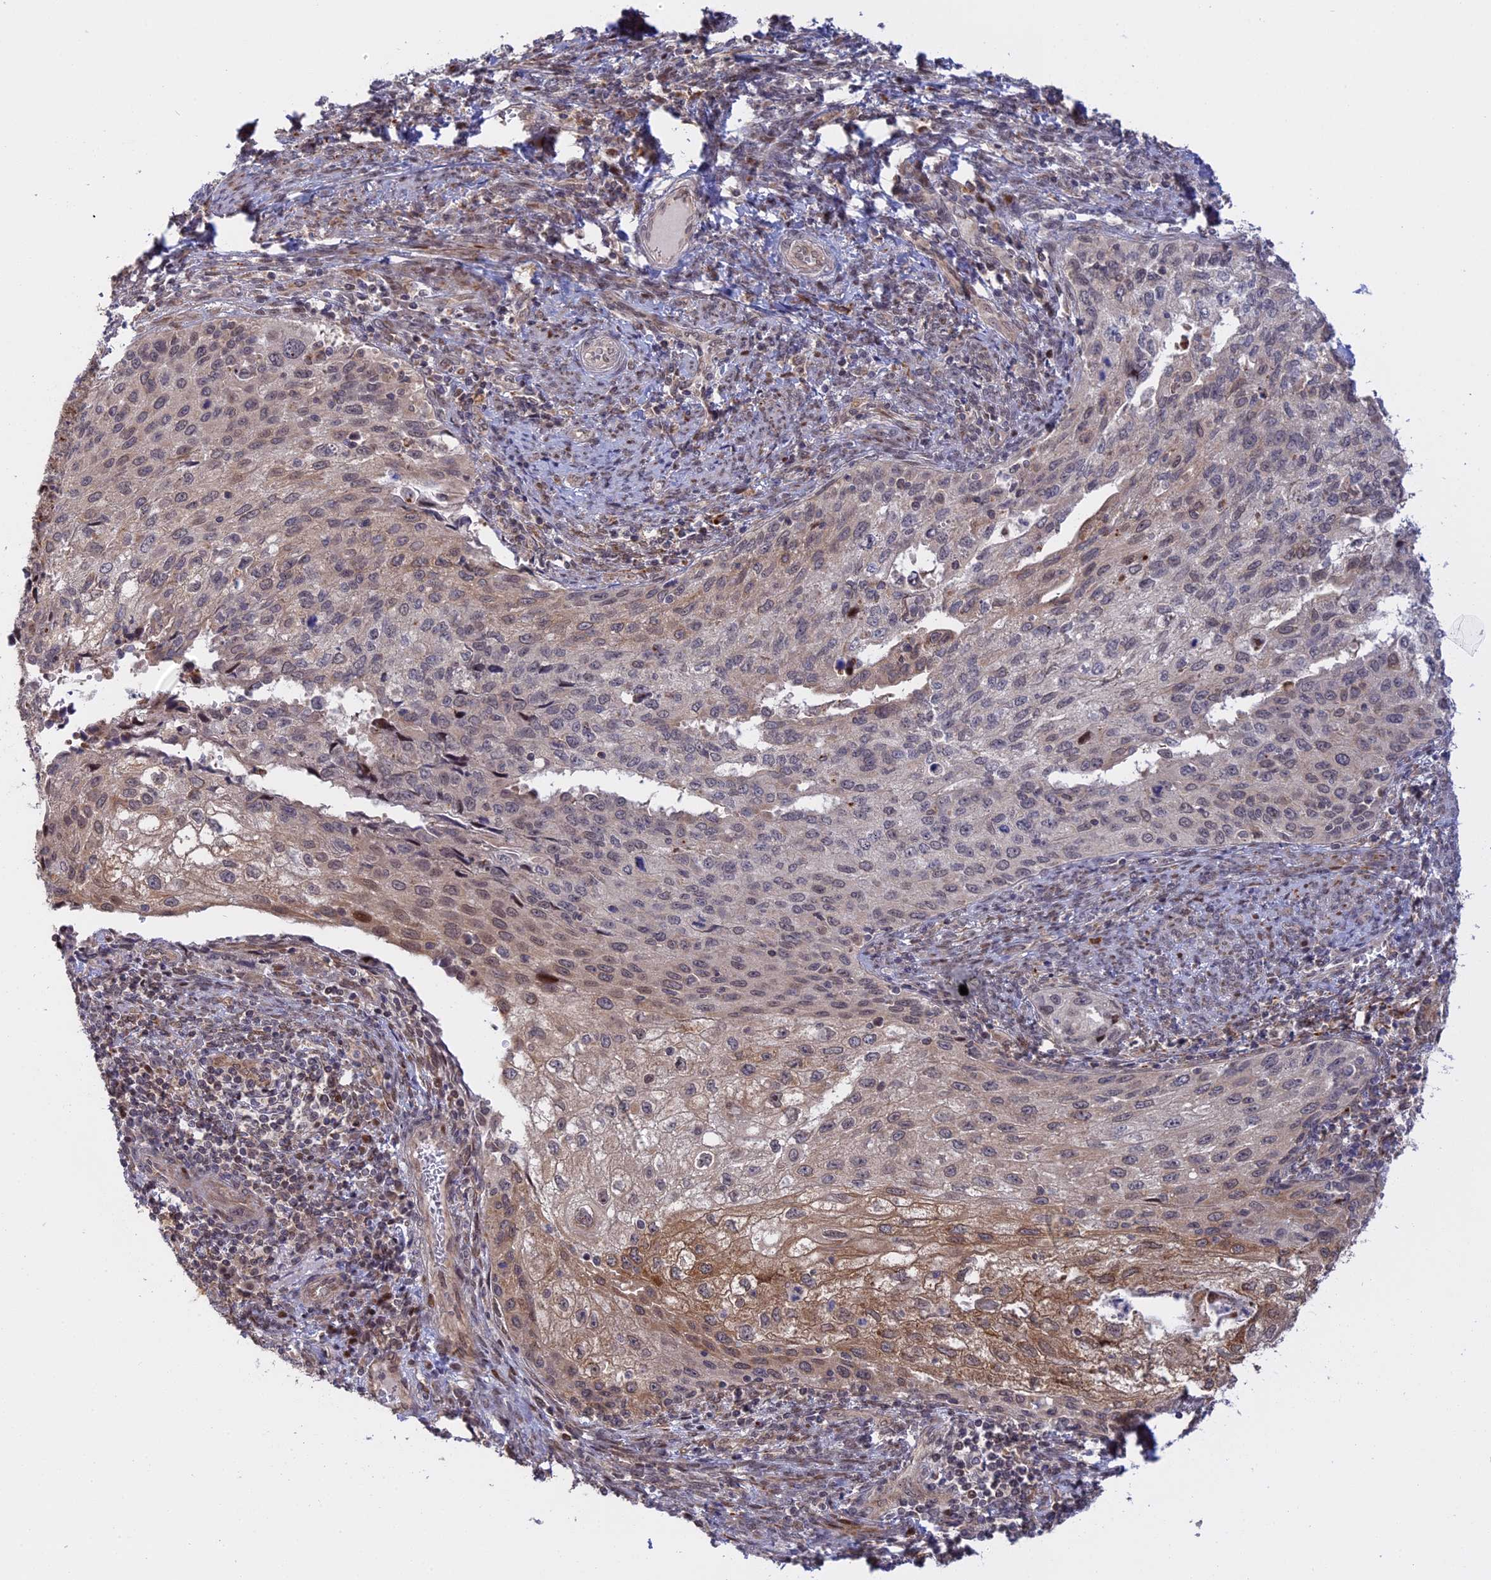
{"staining": {"intensity": "moderate", "quantity": "<25%", "location": "cytoplasmic/membranous,nuclear"}, "tissue": "cervical cancer", "cell_type": "Tumor cells", "image_type": "cancer", "snomed": [{"axis": "morphology", "description": "Squamous cell carcinoma, NOS"}, {"axis": "topography", "description": "Cervix"}], "caption": "A histopathology image showing moderate cytoplasmic/membranous and nuclear positivity in approximately <25% of tumor cells in cervical cancer (squamous cell carcinoma), as visualized by brown immunohistochemical staining.", "gene": "GSKIP", "patient": {"sex": "female", "age": 67}}